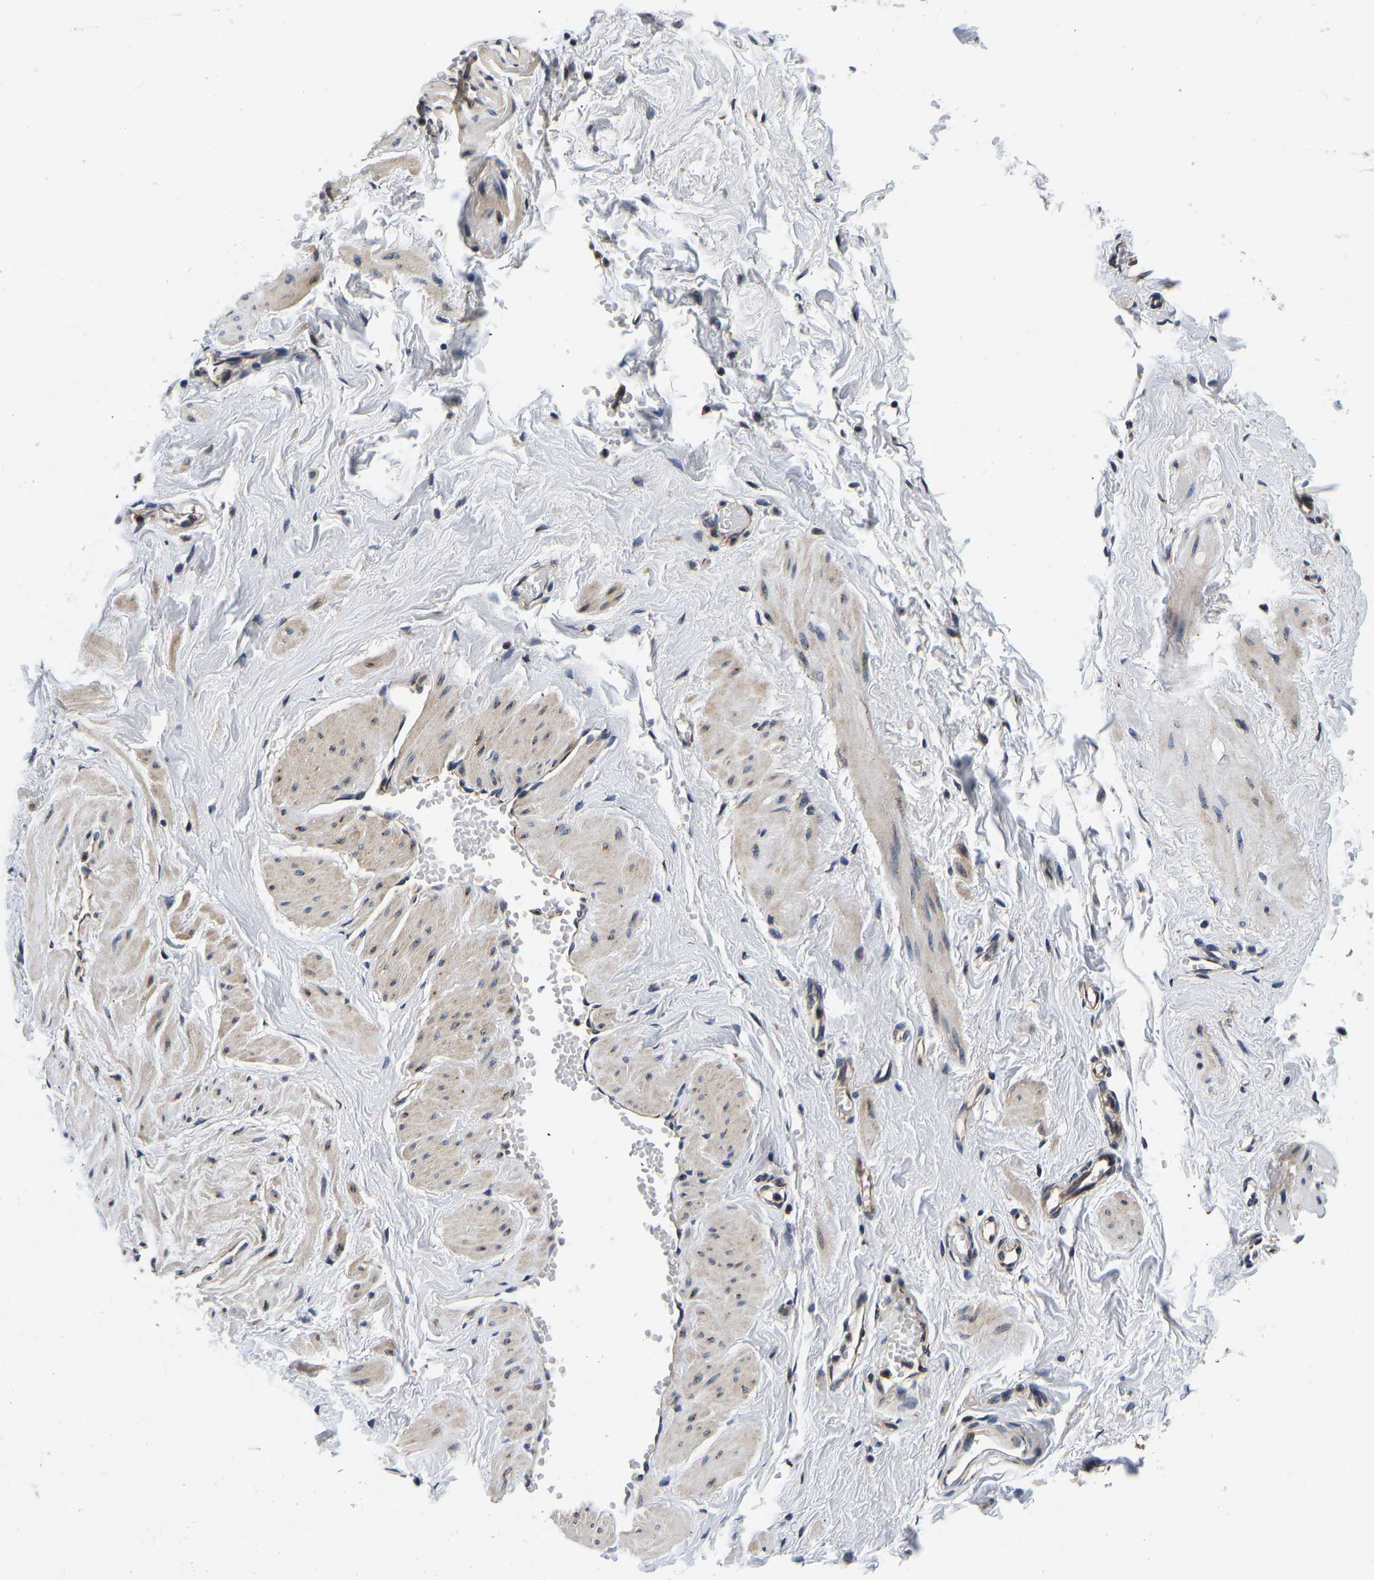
{"staining": {"intensity": "weak", "quantity": ">75%", "location": "cytoplasmic/membranous"}, "tissue": "adipose tissue", "cell_type": "Adipocytes", "image_type": "normal", "snomed": [{"axis": "morphology", "description": "Normal tissue, NOS"}, {"axis": "topography", "description": "Soft tissue"}, {"axis": "topography", "description": "Vascular tissue"}], "caption": "Adipocytes exhibit weak cytoplasmic/membranous positivity in about >75% of cells in benign adipose tissue.", "gene": "RABAC1", "patient": {"sex": "female", "age": 35}}